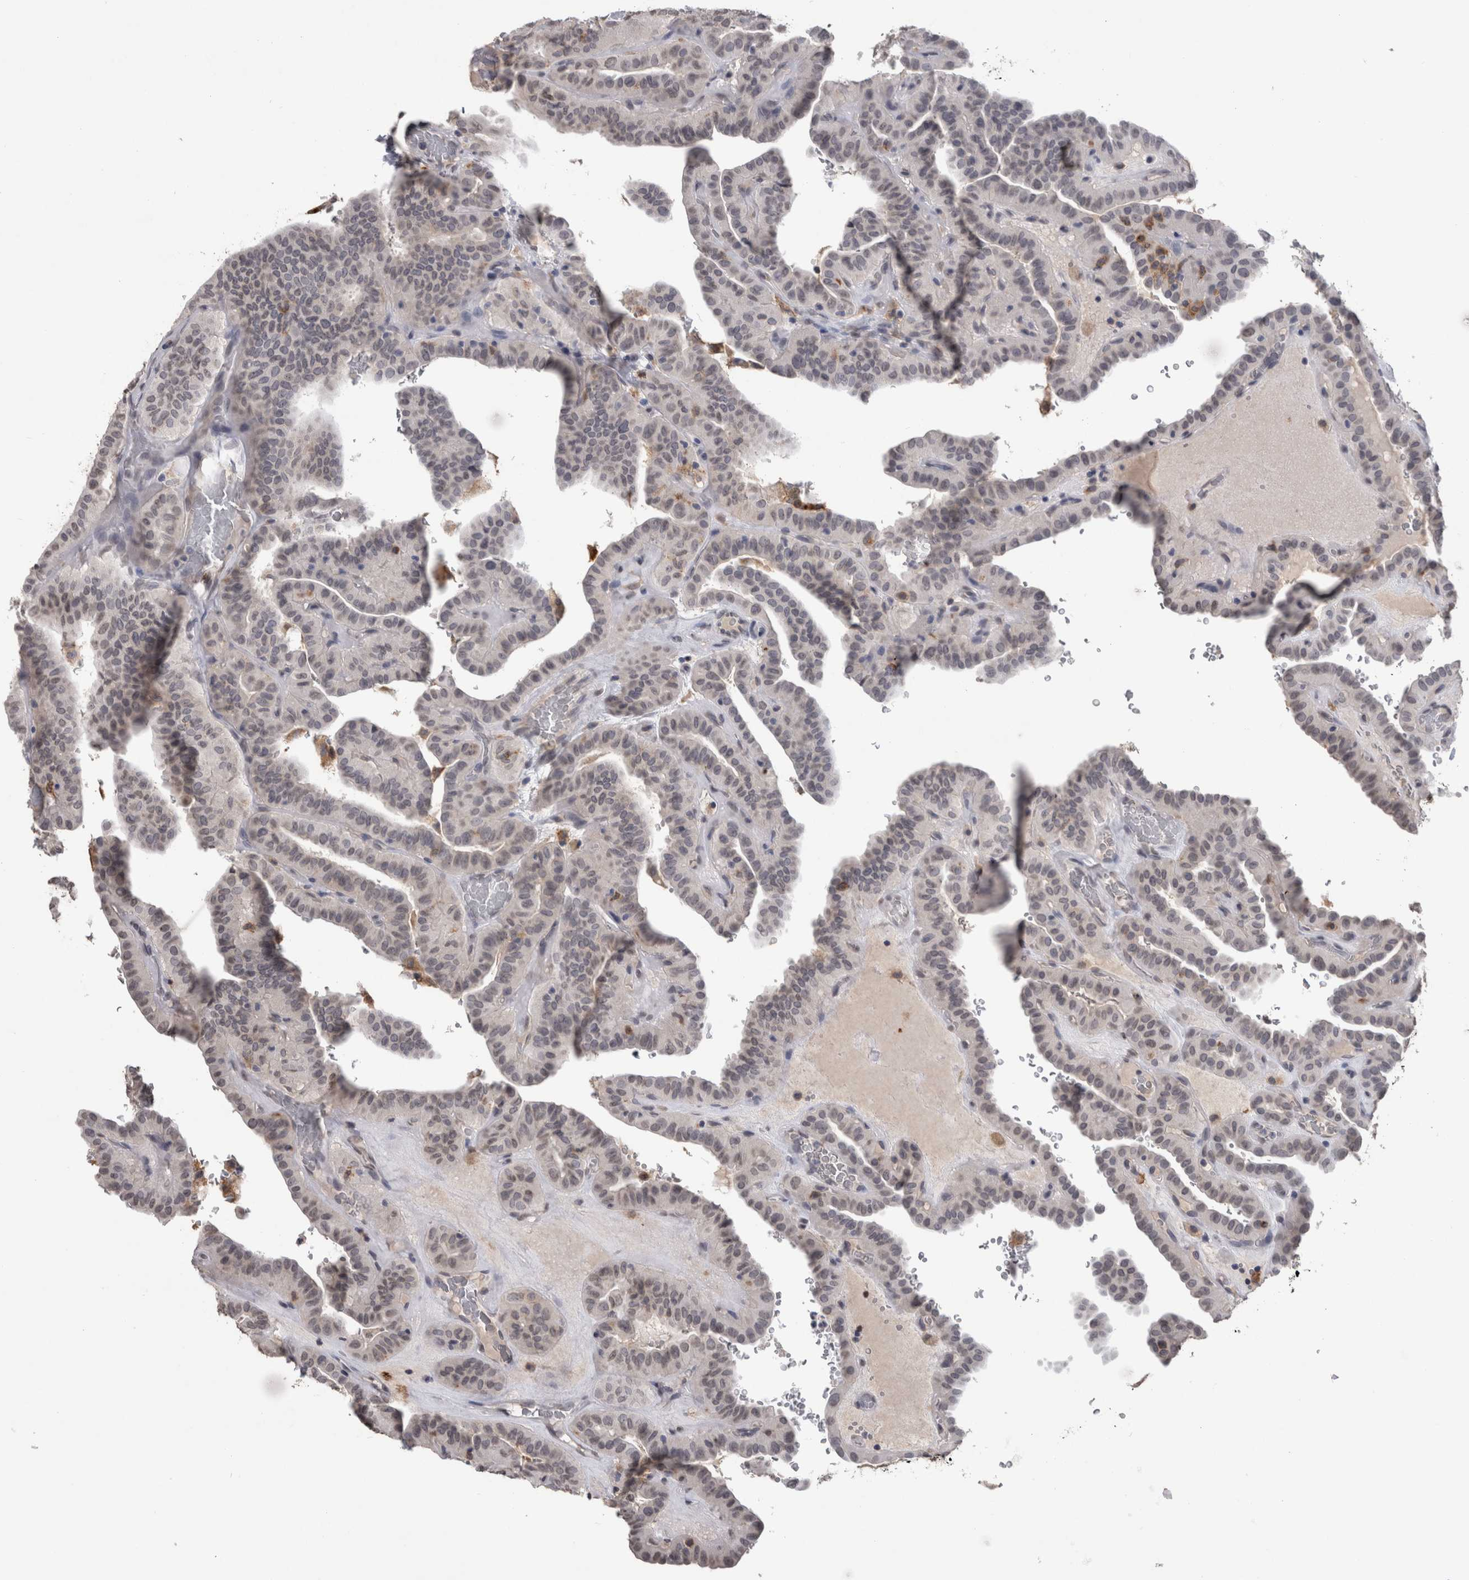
{"staining": {"intensity": "weak", "quantity": "<25%", "location": "nuclear"}, "tissue": "thyroid cancer", "cell_type": "Tumor cells", "image_type": "cancer", "snomed": [{"axis": "morphology", "description": "Papillary adenocarcinoma, NOS"}, {"axis": "topography", "description": "Thyroid gland"}], "caption": "Immunohistochemistry (IHC) of human thyroid papillary adenocarcinoma shows no staining in tumor cells. (Brightfield microscopy of DAB immunohistochemistry (IHC) at high magnification).", "gene": "PAX5", "patient": {"sex": "male", "age": 77}}